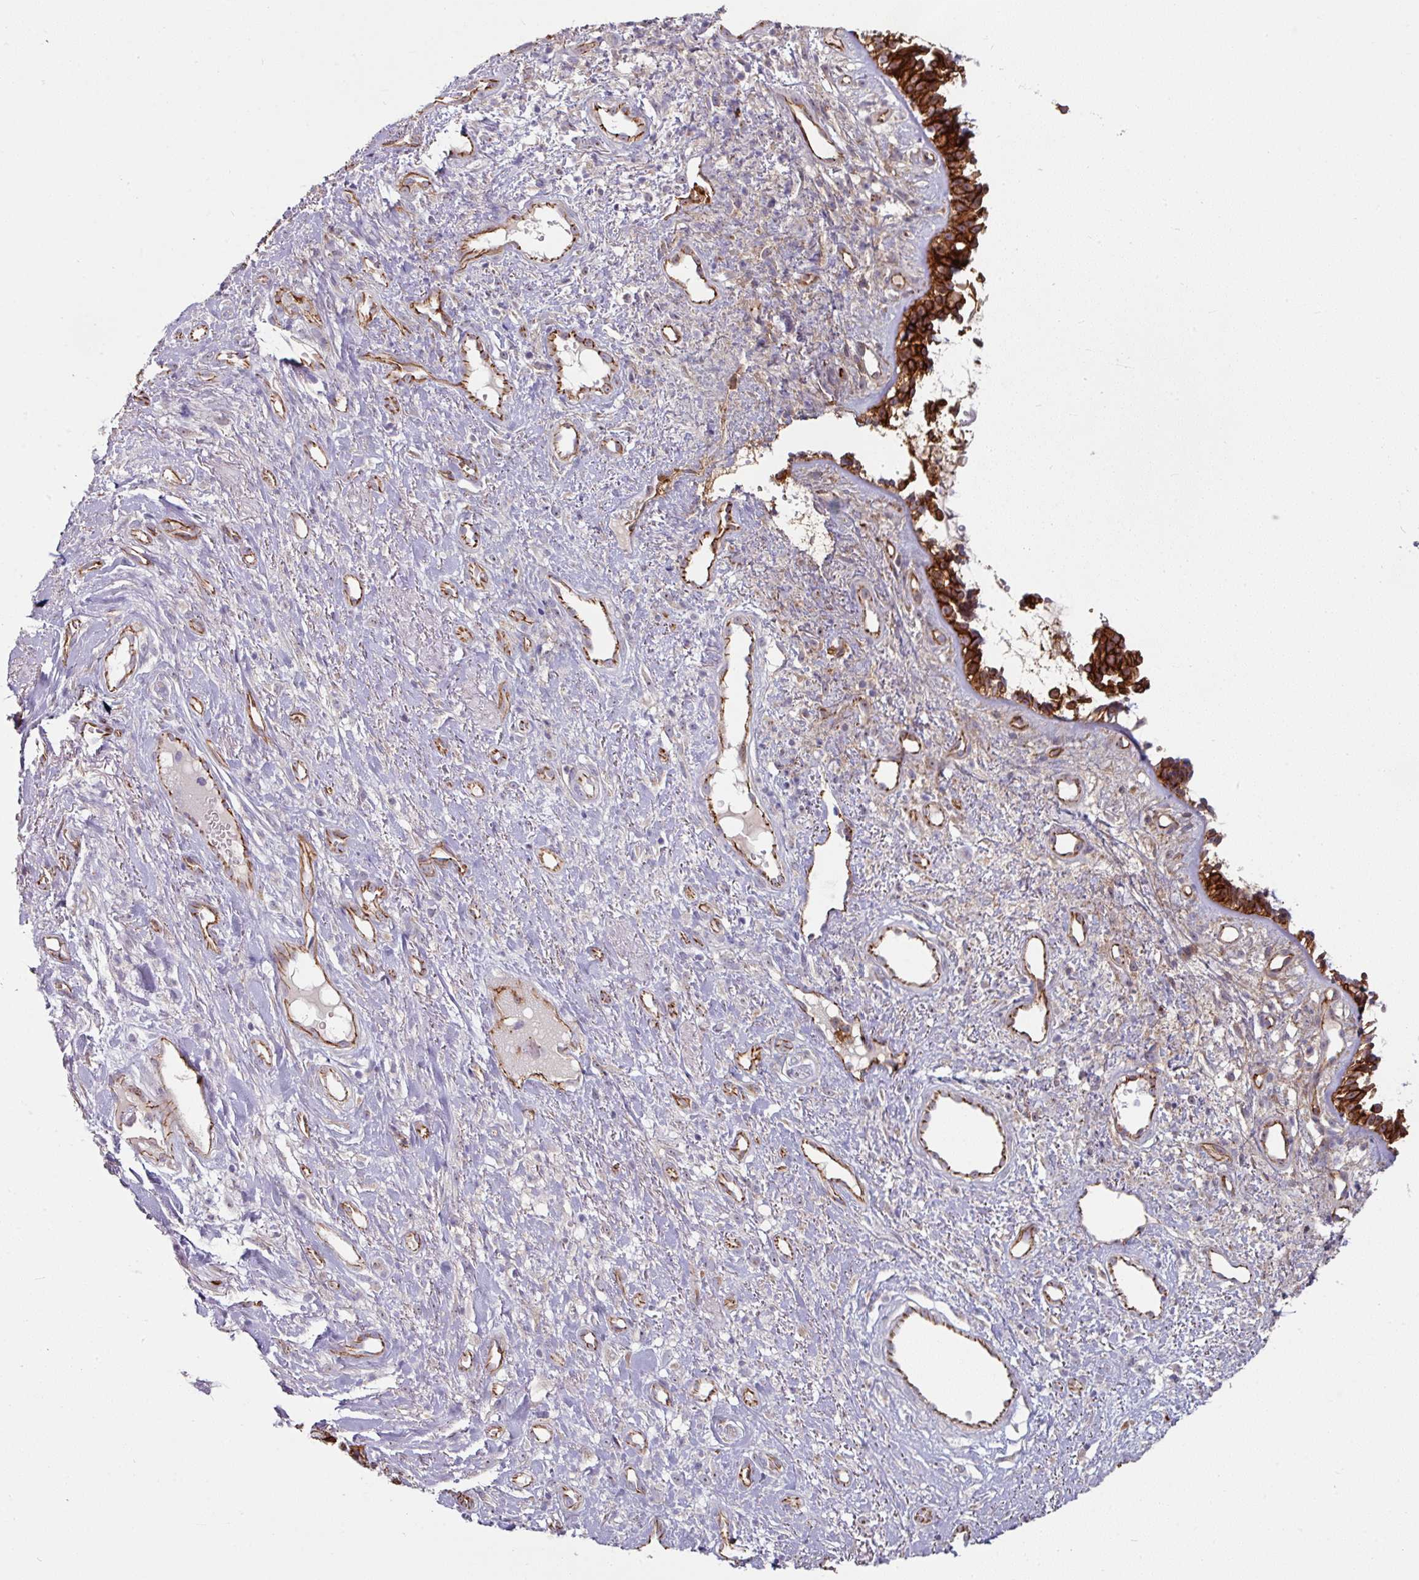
{"staining": {"intensity": "strong", "quantity": ">75%", "location": "cytoplasmic/membranous"}, "tissue": "nasopharynx", "cell_type": "Respiratory epithelial cells", "image_type": "normal", "snomed": [{"axis": "morphology", "description": "Normal tissue, NOS"}, {"axis": "topography", "description": "Cartilage tissue"}, {"axis": "topography", "description": "Nasopharynx"}, {"axis": "topography", "description": "Thyroid gland"}], "caption": "Immunohistochemistry photomicrograph of normal human nasopharynx stained for a protein (brown), which exhibits high levels of strong cytoplasmic/membranous staining in approximately >75% of respiratory epithelial cells.", "gene": "JUP", "patient": {"sex": "male", "age": 63}}